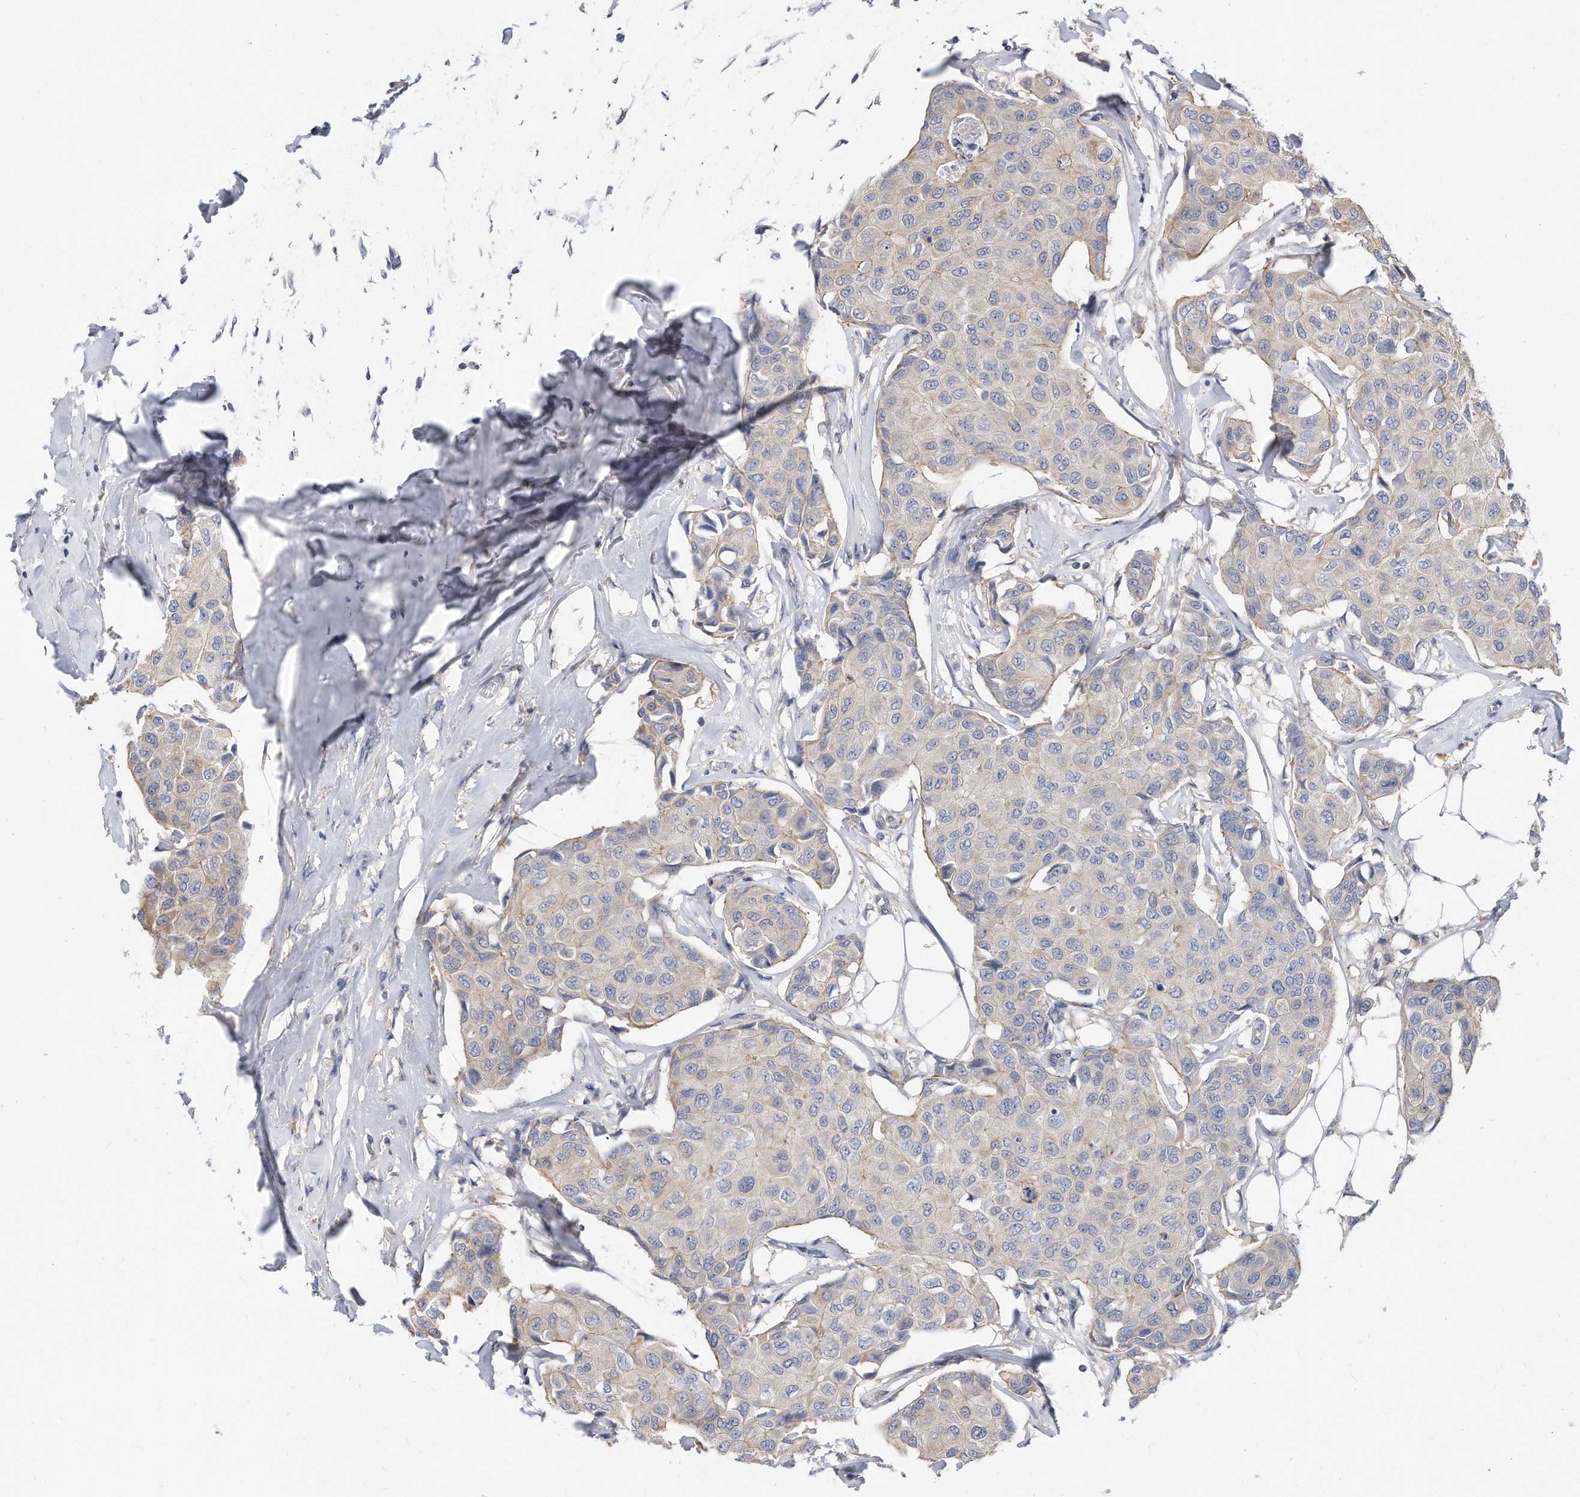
{"staining": {"intensity": "negative", "quantity": "none", "location": "none"}, "tissue": "breast cancer", "cell_type": "Tumor cells", "image_type": "cancer", "snomed": [{"axis": "morphology", "description": "Duct carcinoma"}, {"axis": "topography", "description": "Breast"}], "caption": "The immunohistochemistry image has no significant positivity in tumor cells of infiltrating ductal carcinoma (breast) tissue. (Brightfield microscopy of DAB immunohistochemistry (IHC) at high magnification).", "gene": "TCP1", "patient": {"sex": "female", "age": 80}}